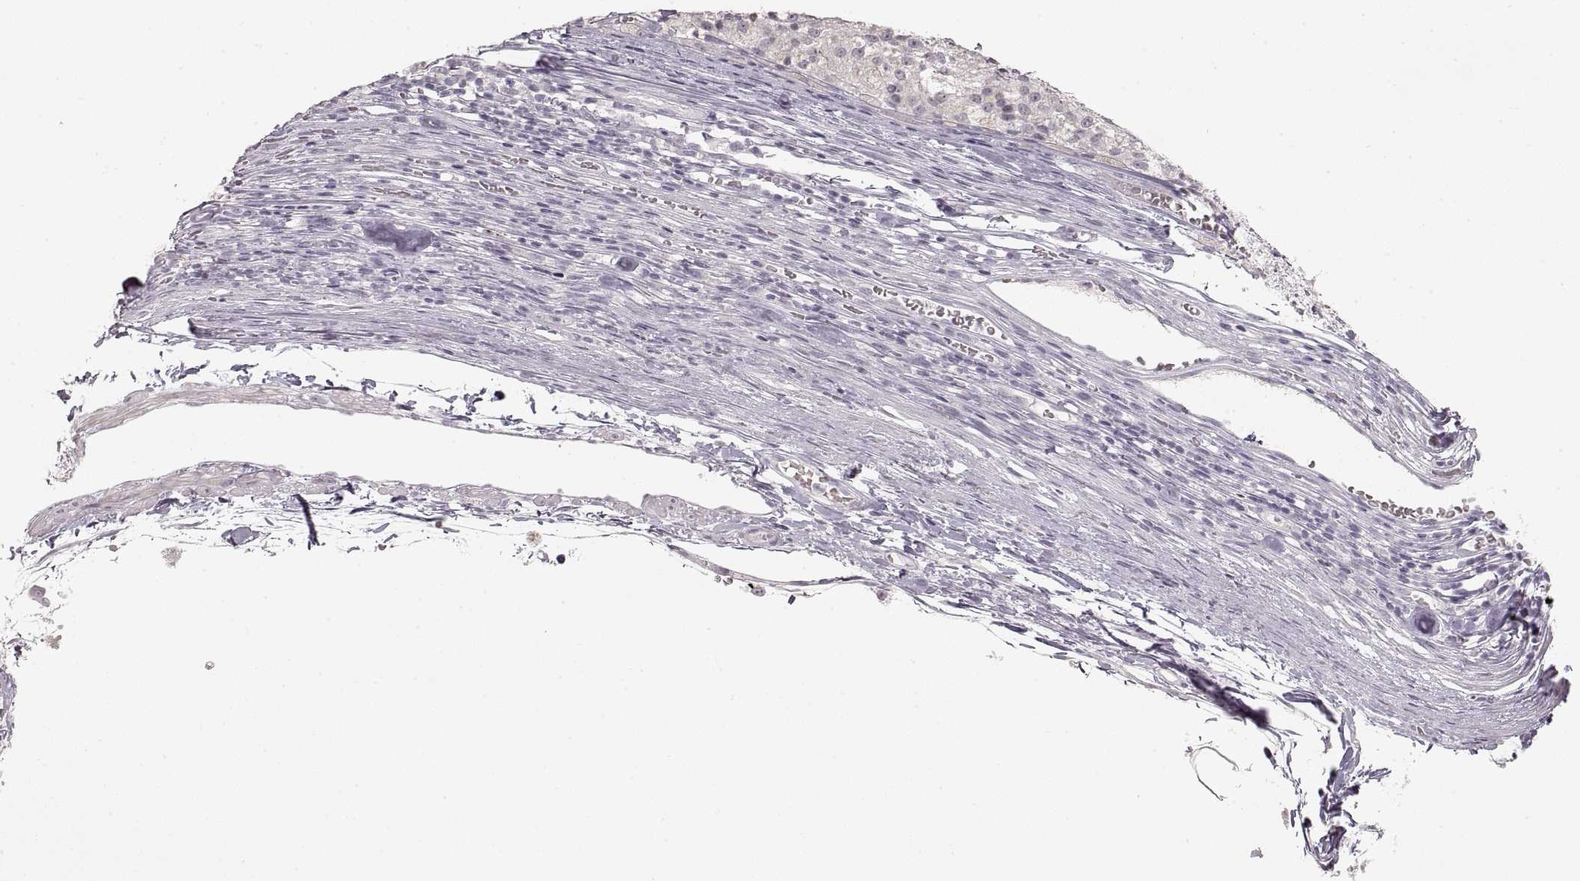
{"staining": {"intensity": "negative", "quantity": "none", "location": "none"}, "tissue": "melanoma", "cell_type": "Tumor cells", "image_type": "cancer", "snomed": [{"axis": "morphology", "description": "Malignant melanoma, Metastatic site"}, {"axis": "topography", "description": "Lymph node"}], "caption": "Protein analysis of melanoma displays no significant expression in tumor cells. (DAB (3,3'-diaminobenzidine) immunohistochemistry visualized using brightfield microscopy, high magnification).", "gene": "PCSK2", "patient": {"sex": "female", "age": 64}}